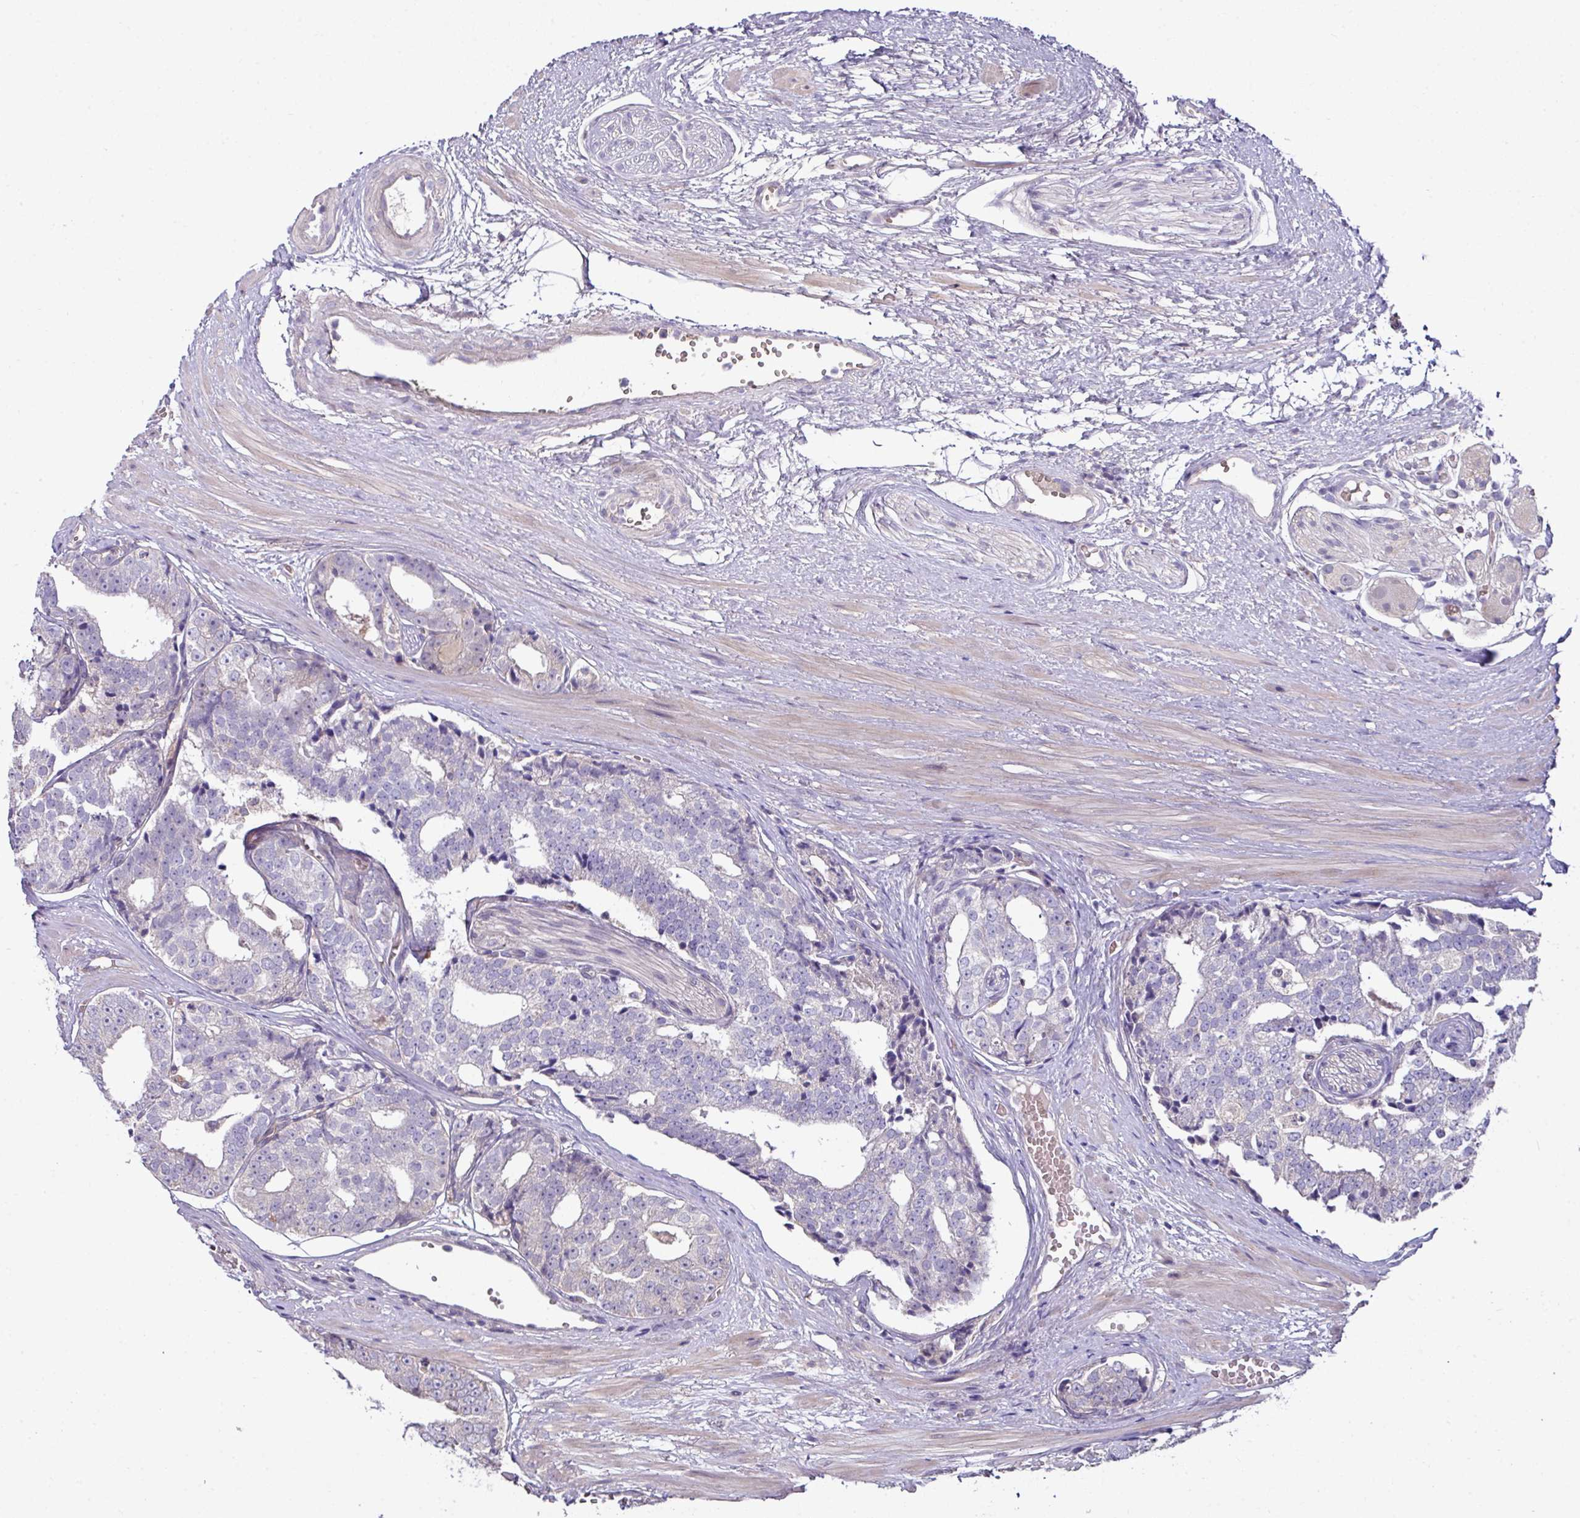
{"staining": {"intensity": "negative", "quantity": "none", "location": "none"}, "tissue": "prostate cancer", "cell_type": "Tumor cells", "image_type": "cancer", "snomed": [{"axis": "morphology", "description": "Adenocarcinoma, High grade"}, {"axis": "topography", "description": "Prostate"}], "caption": "Prostate adenocarcinoma (high-grade) was stained to show a protein in brown. There is no significant expression in tumor cells.", "gene": "SLAMF6", "patient": {"sex": "male", "age": 71}}